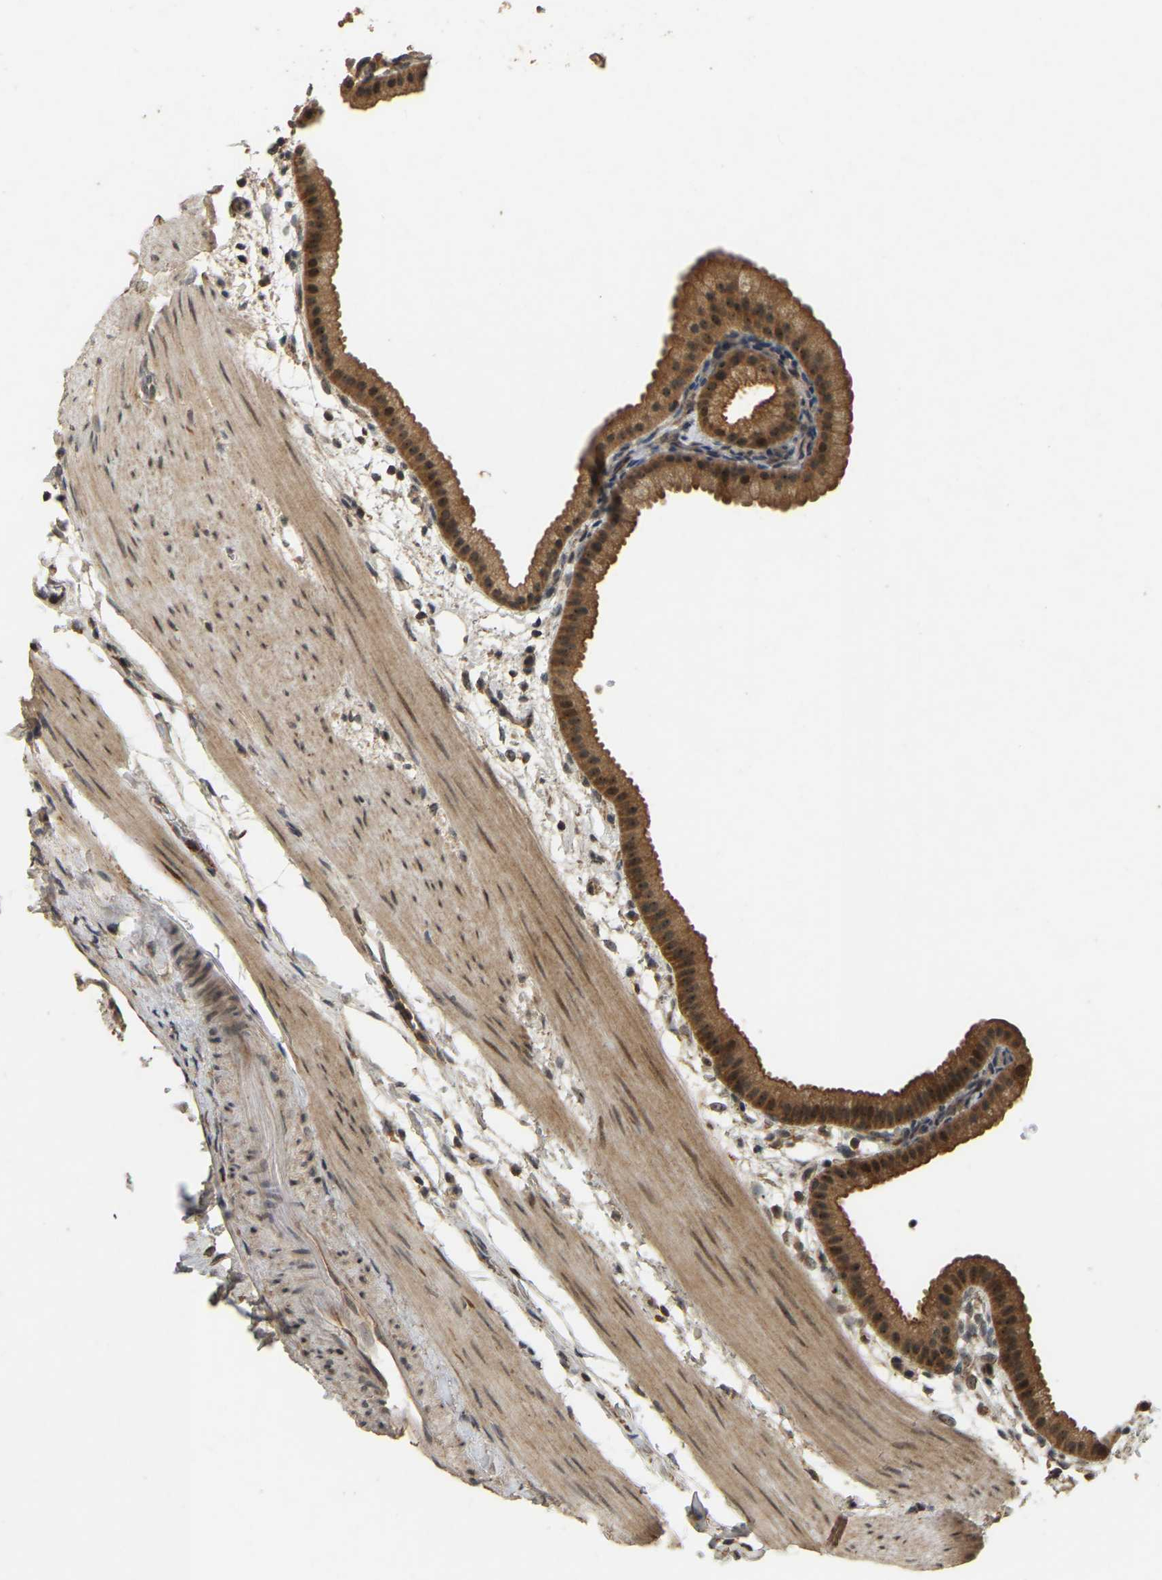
{"staining": {"intensity": "strong", "quantity": ">75%", "location": "cytoplasmic/membranous,nuclear"}, "tissue": "gallbladder", "cell_type": "Glandular cells", "image_type": "normal", "snomed": [{"axis": "morphology", "description": "Normal tissue, NOS"}, {"axis": "topography", "description": "Gallbladder"}], "caption": "Gallbladder stained with DAB (3,3'-diaminobenzidine) immunohistochemistry (IHC) demonstrates high levels of strong cytoplasmic/membranous,nuclear positivity in approximately >75% of glandular cells. The staining was performed using DAB, with brown indicating positive protein expression. Nuclei are stained blue with hematoxylin.", "gene": "BRF2", "patient": {"sex": "female", "age": 64}}